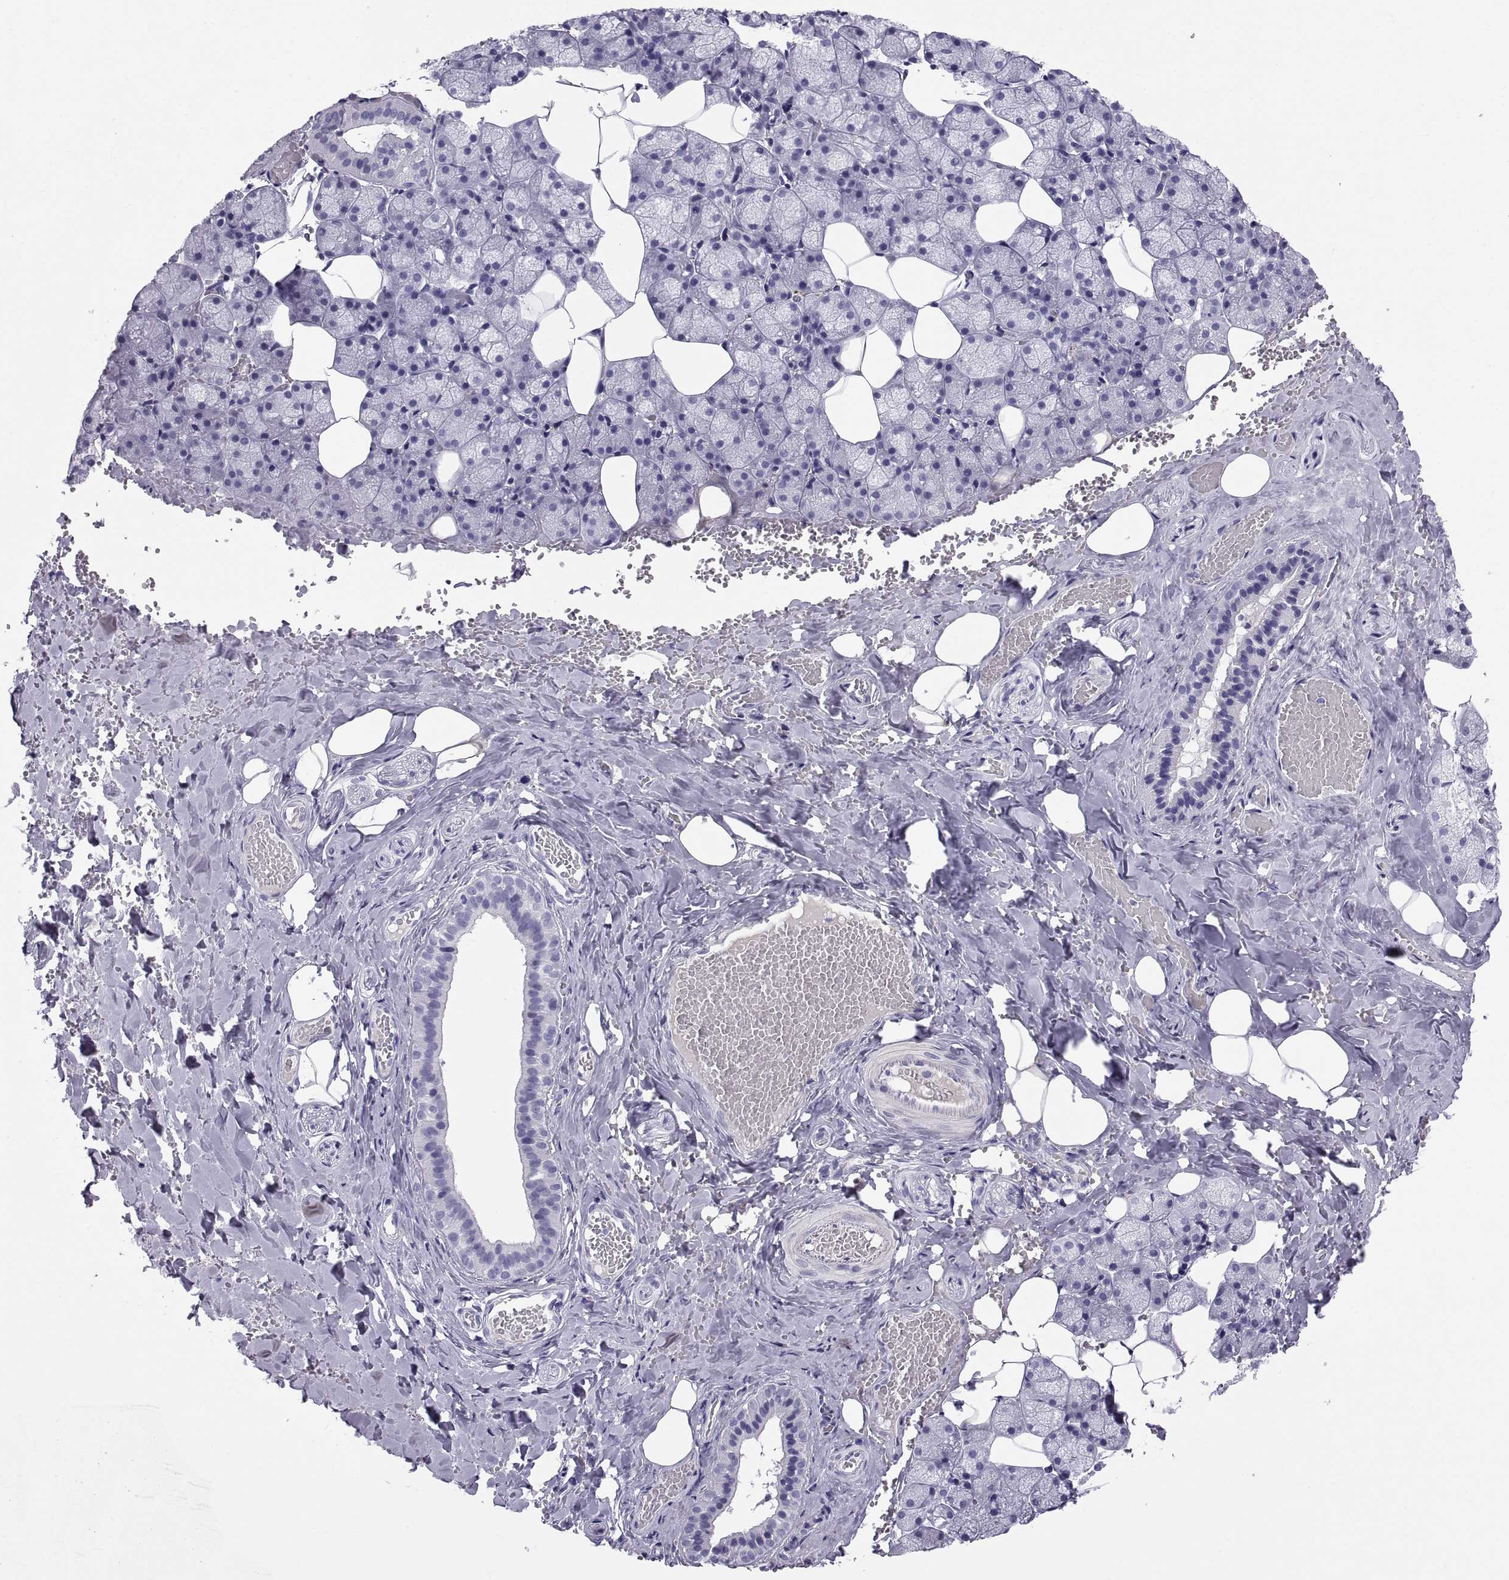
{"staining": {"intensity": "negative", "quantity": "none", "location": "none"}, "tissue": "salivary gland", "cell_type": "Glandular cells", "image_type": "normal", "snomed": [{"axis": "morphology", "description": "Normal tissue, NOS"}, {"axis": "topography", "description": "Salivary gland"}], "caption": "There is no significant positivity in glandular cells of salivary gland. (Brightfield microscopy of DAB immunohistochemistry at high magnification).", "gene": "CT47A10", "patient": {"sex": "male", "age": 38}}